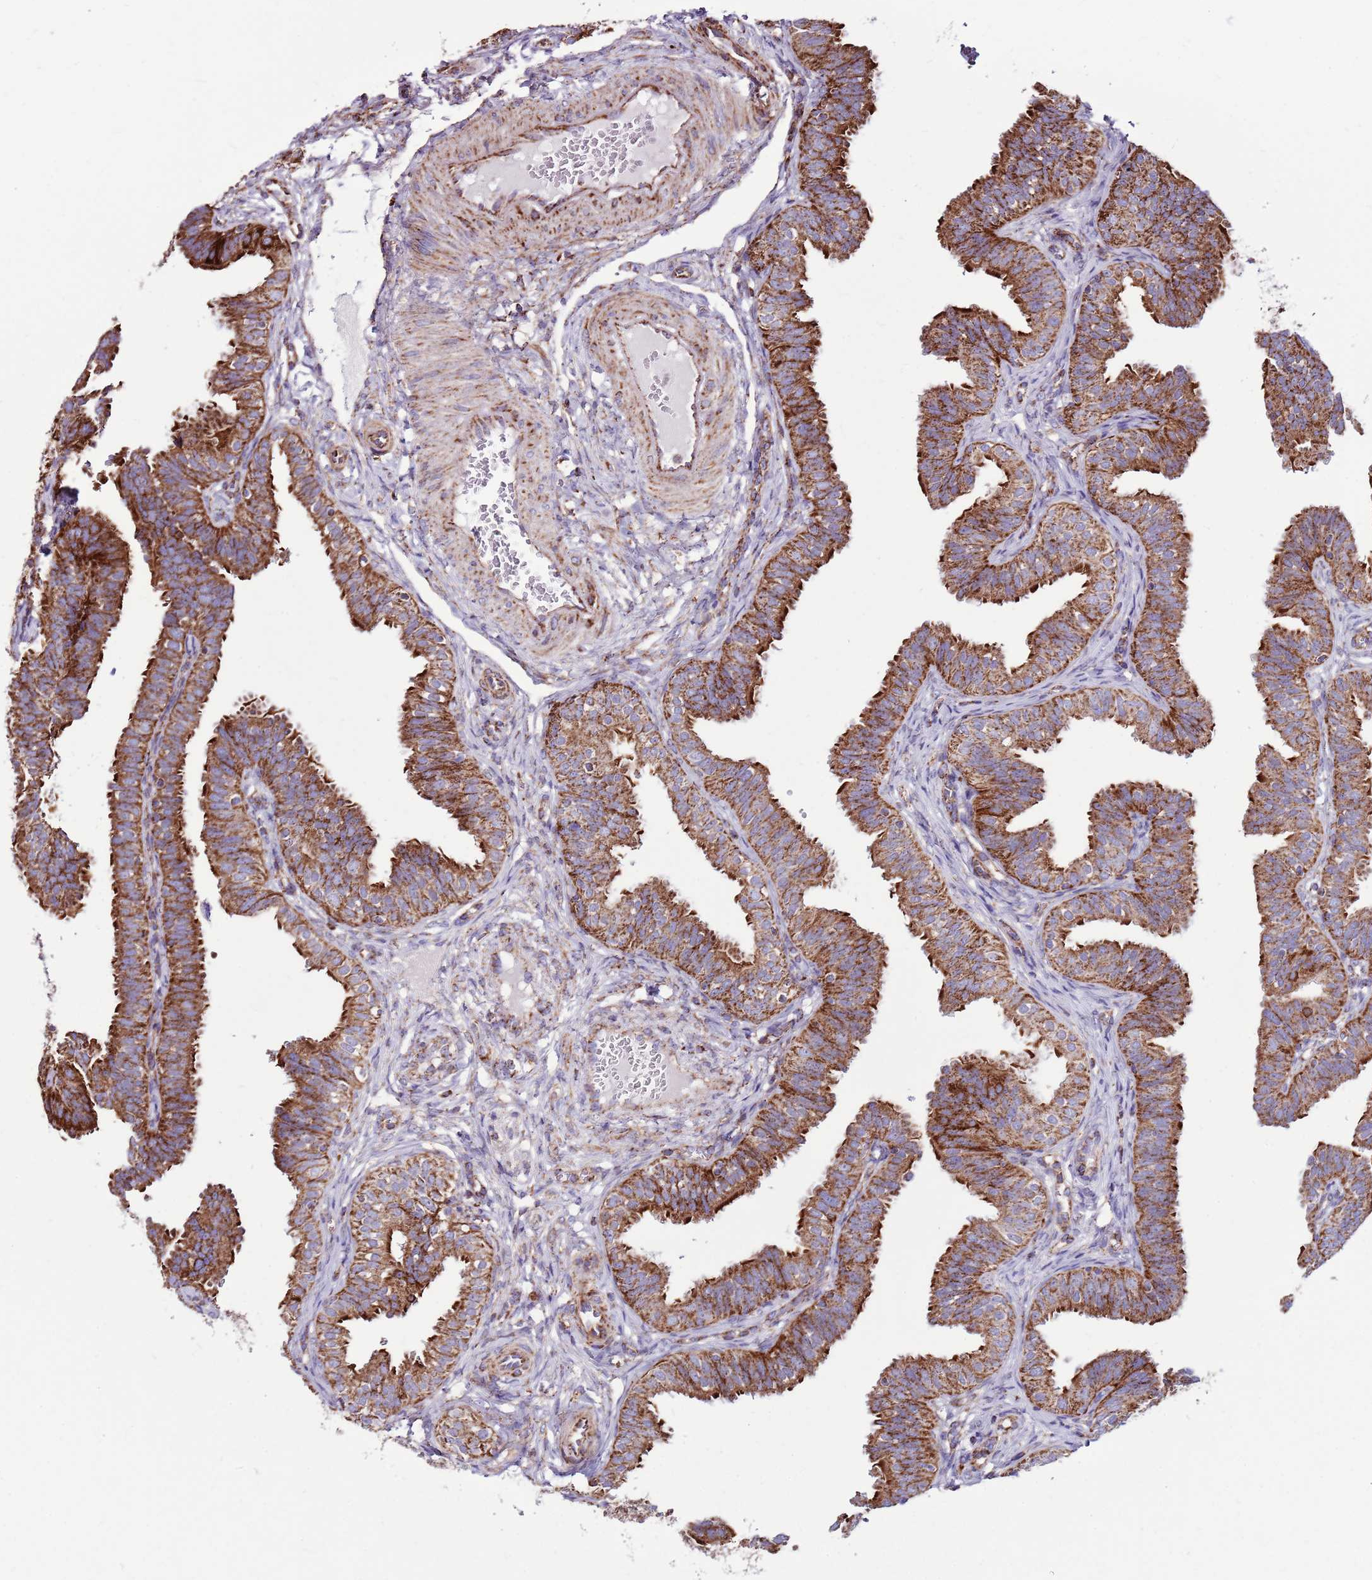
{"staining": {"intensity": "strong", "quantity": ">75%", "location": "cytoplasmic/membranous"}, "tissue": "fallopian tube", "cell_type": "Glandular cells", "image_type": "normal", "snomed": [{"axis": "morphology", "description": "Normal tissue, NOS"}, {"axis": "topography", "description": "Fallopian tube"}], "caption": "Immunohistochemistry of benign fallopian tube demonstrates high levels of strong cytoplasmic/membranous positivity in approximately >75% of glandular cells. (DAB IHC with brightfield microscopy, high magnification).", "gene": "HECTD4", "patient": {"sex": "female", "age": 35}}